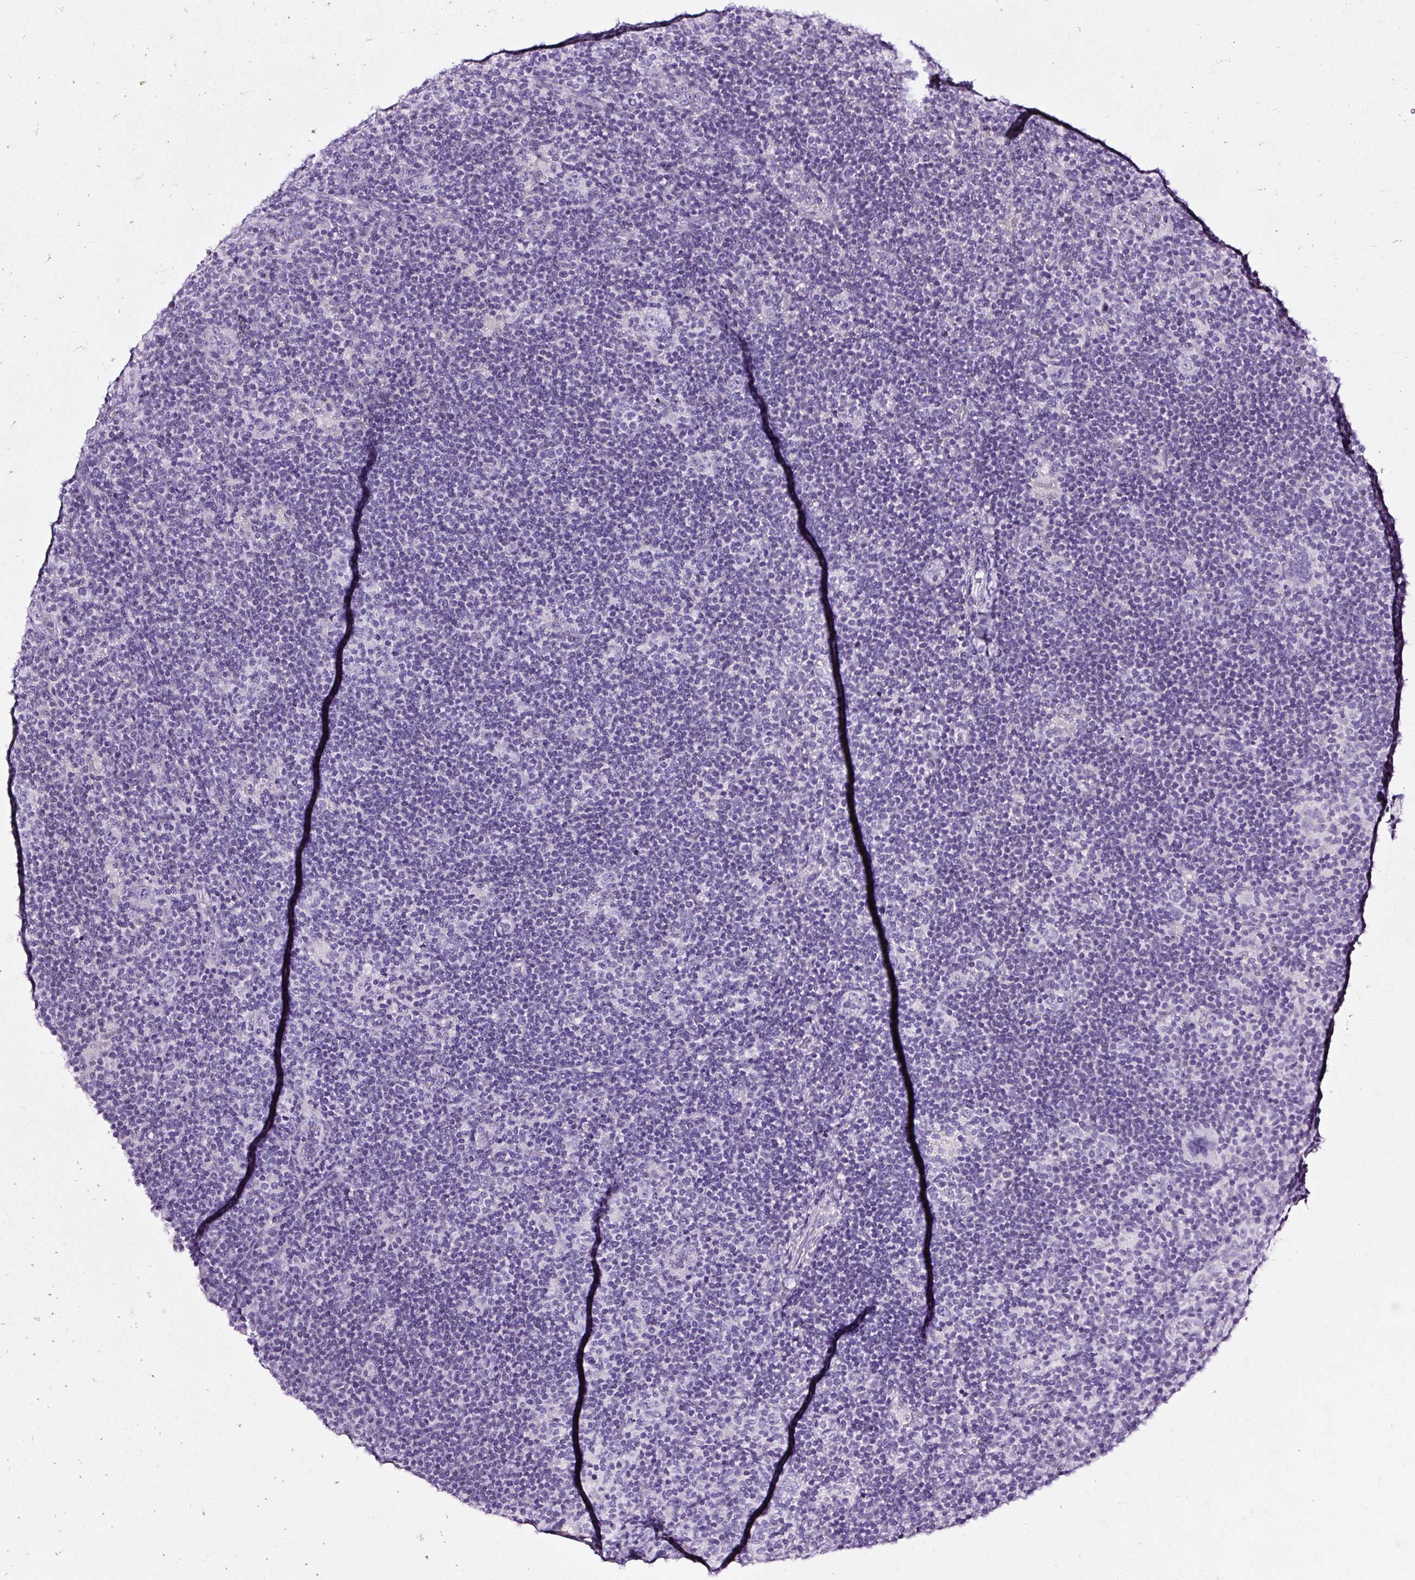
{"staining": {"intensity": "negative", "quantity": "none", "location": "none"}, "tissue": "lymphoma", "cell_type": "Tumor cells", "image_type": "cancer", "snomed": [{"axis": "morphology", "description": "Hodgkin's disease, NOS"}, {"axis": "topography", "description": "Lymph node"}], "caption": "Tumor cells are negative for protein expression in human lymphoma.", "gene": "ATP2A1", "patient": {"sex": "female", "age": 57}}